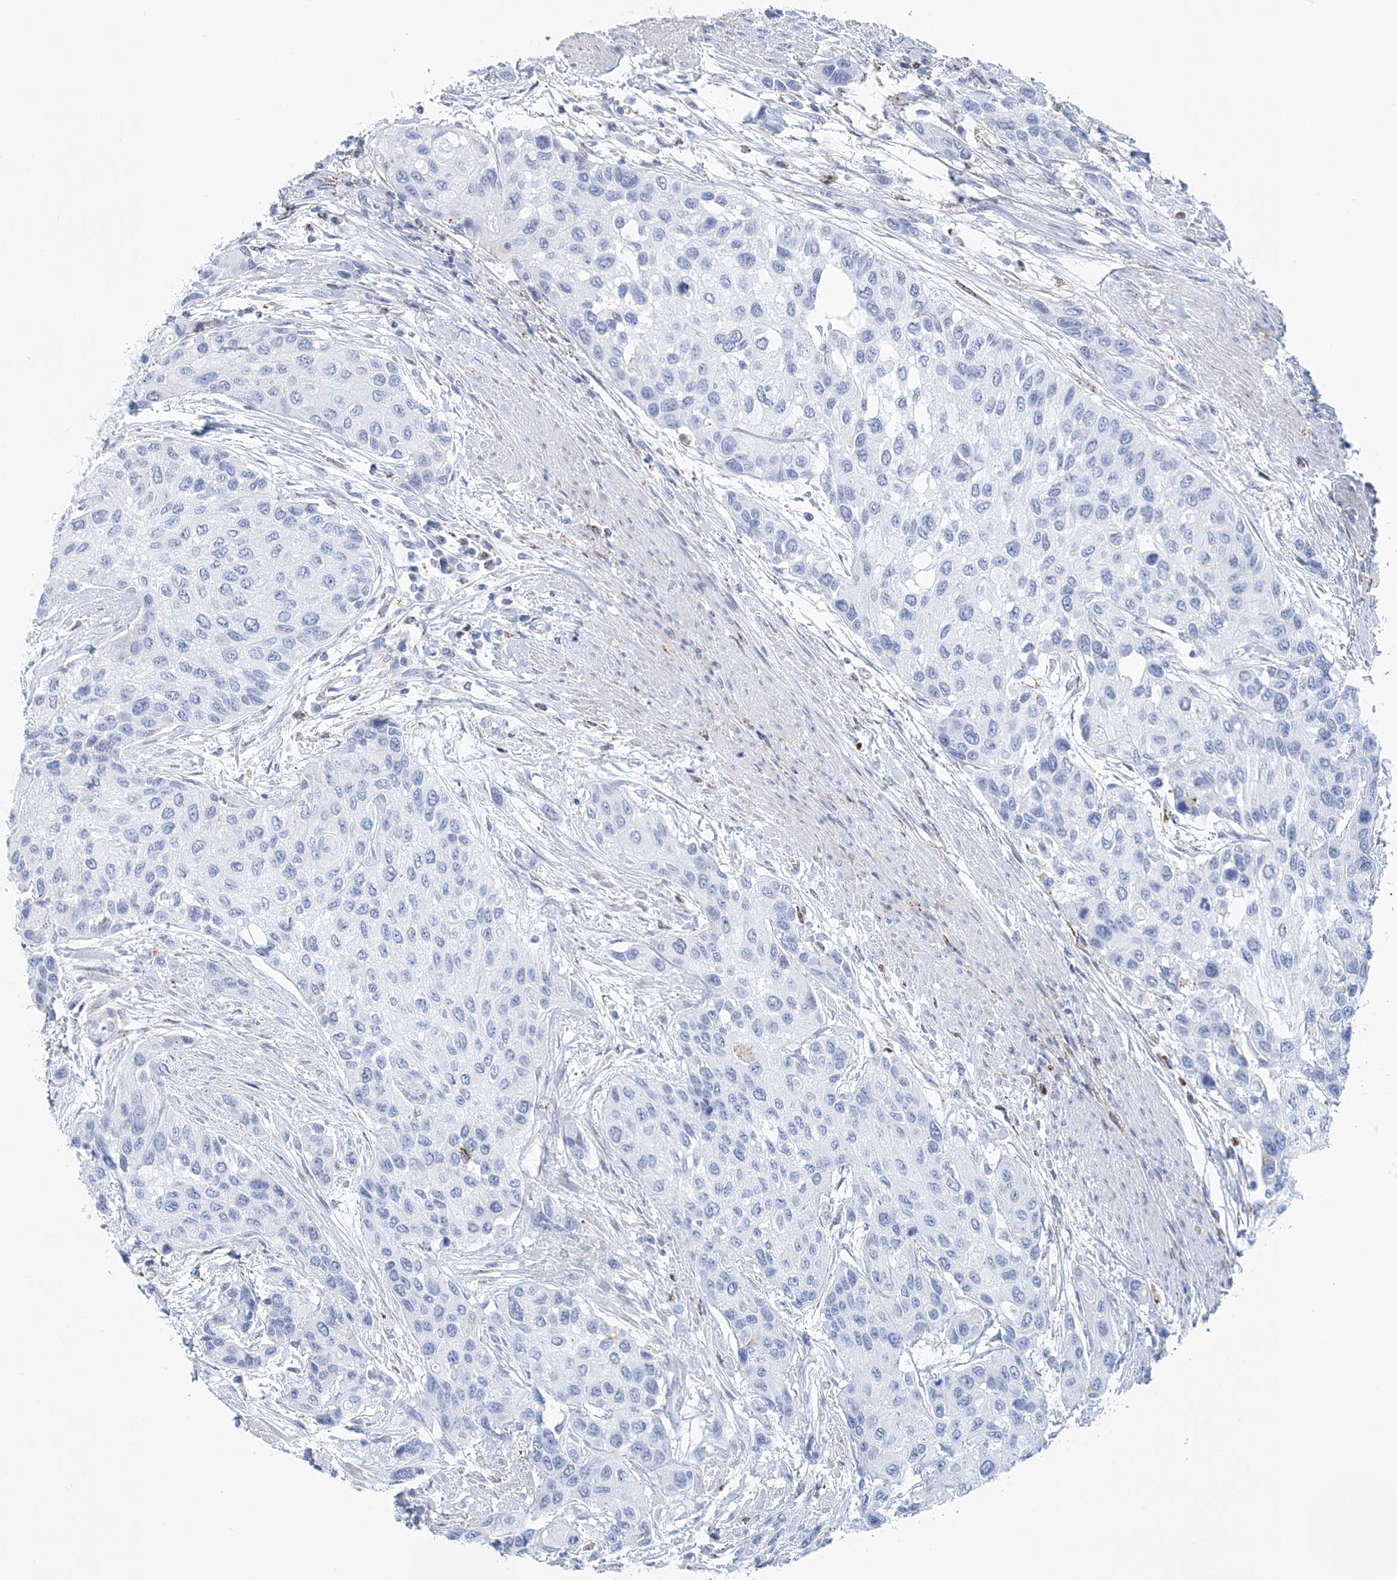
{"staining": {"intensity": "negative", "quantity": "none", "location": "none"}, "tissue": "urothelial cancer", "cell_type": "Tumor cells", "image_type": "cancer", "snomed": [{"axis": "morphology", "description": "Normal tissue, NOS"}, {"axis": "morphology", "description": "Urothelial carcinoma, High grade"}, {"axis": "topography", "description": "Vascular tissue"}, {"axis": "topography", "description": "Urinary bladder"}], "caption": "The immunohistochemistry (IHC) micrograph has no significant positivity in tumor cells of high-grade urothelial carcinoma tissue.", "gene": "NKX6-1", "patient": {"sex": "female", "age": 56}}